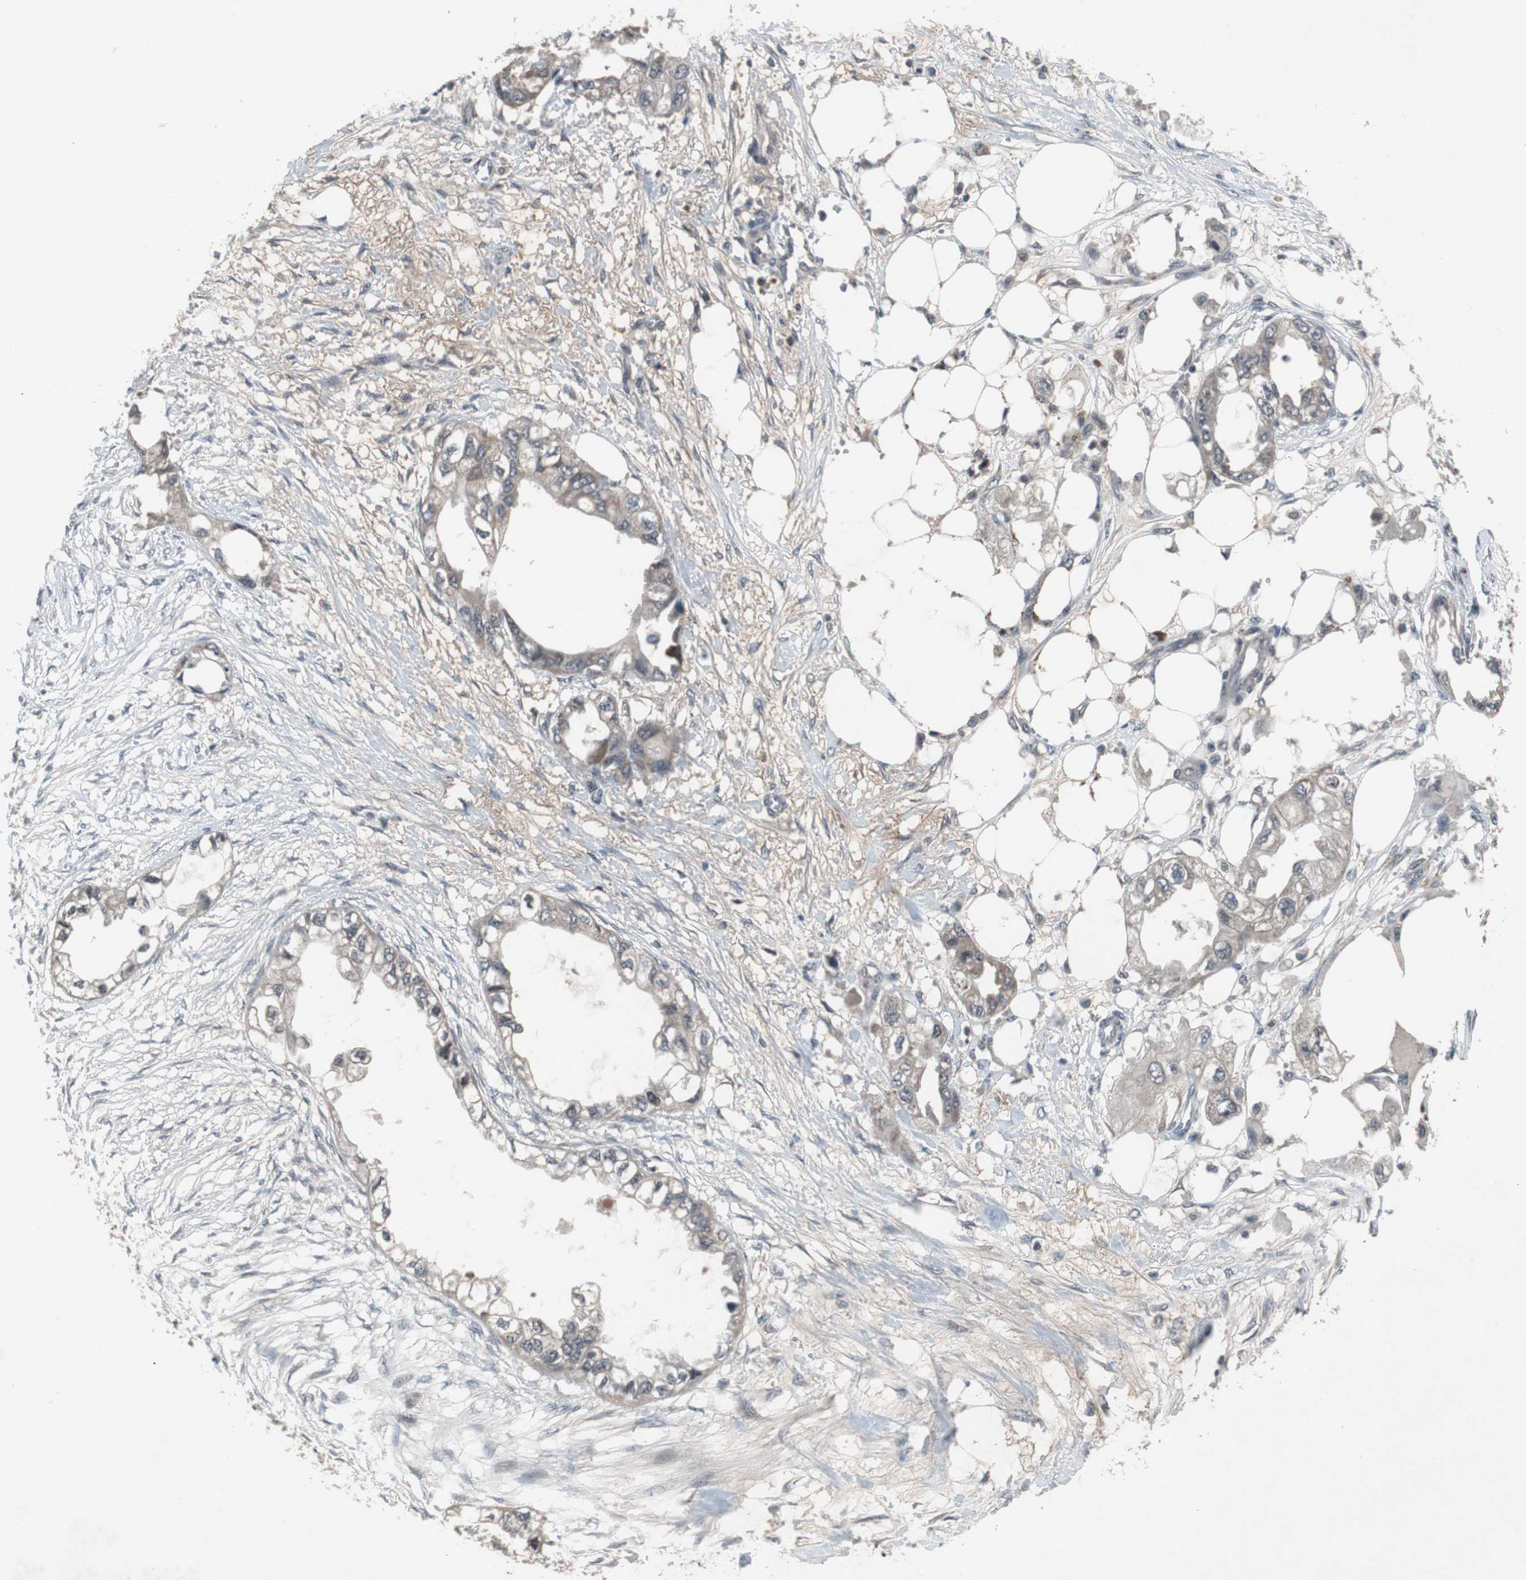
{"staining": {"intensity": "weak", "quantity": "<25%", "location": "cytoplasmic/membranous"}, "tissue": "endometrial cancer", "cell_type": "Tumor cells", "image_type": "cancer", "snomed": [{"axis": "morphology", "description": "Adenocarcinoma, NOS"}, {"axis": "topography", "description": "Endometrium"}], "caption": "A high-resolution image shows IHC staining of endometrial cancer, which displays no significant positivity in tumor cells.", "gene": "TP63", "patient": {"sex": "female", "age": 67}}